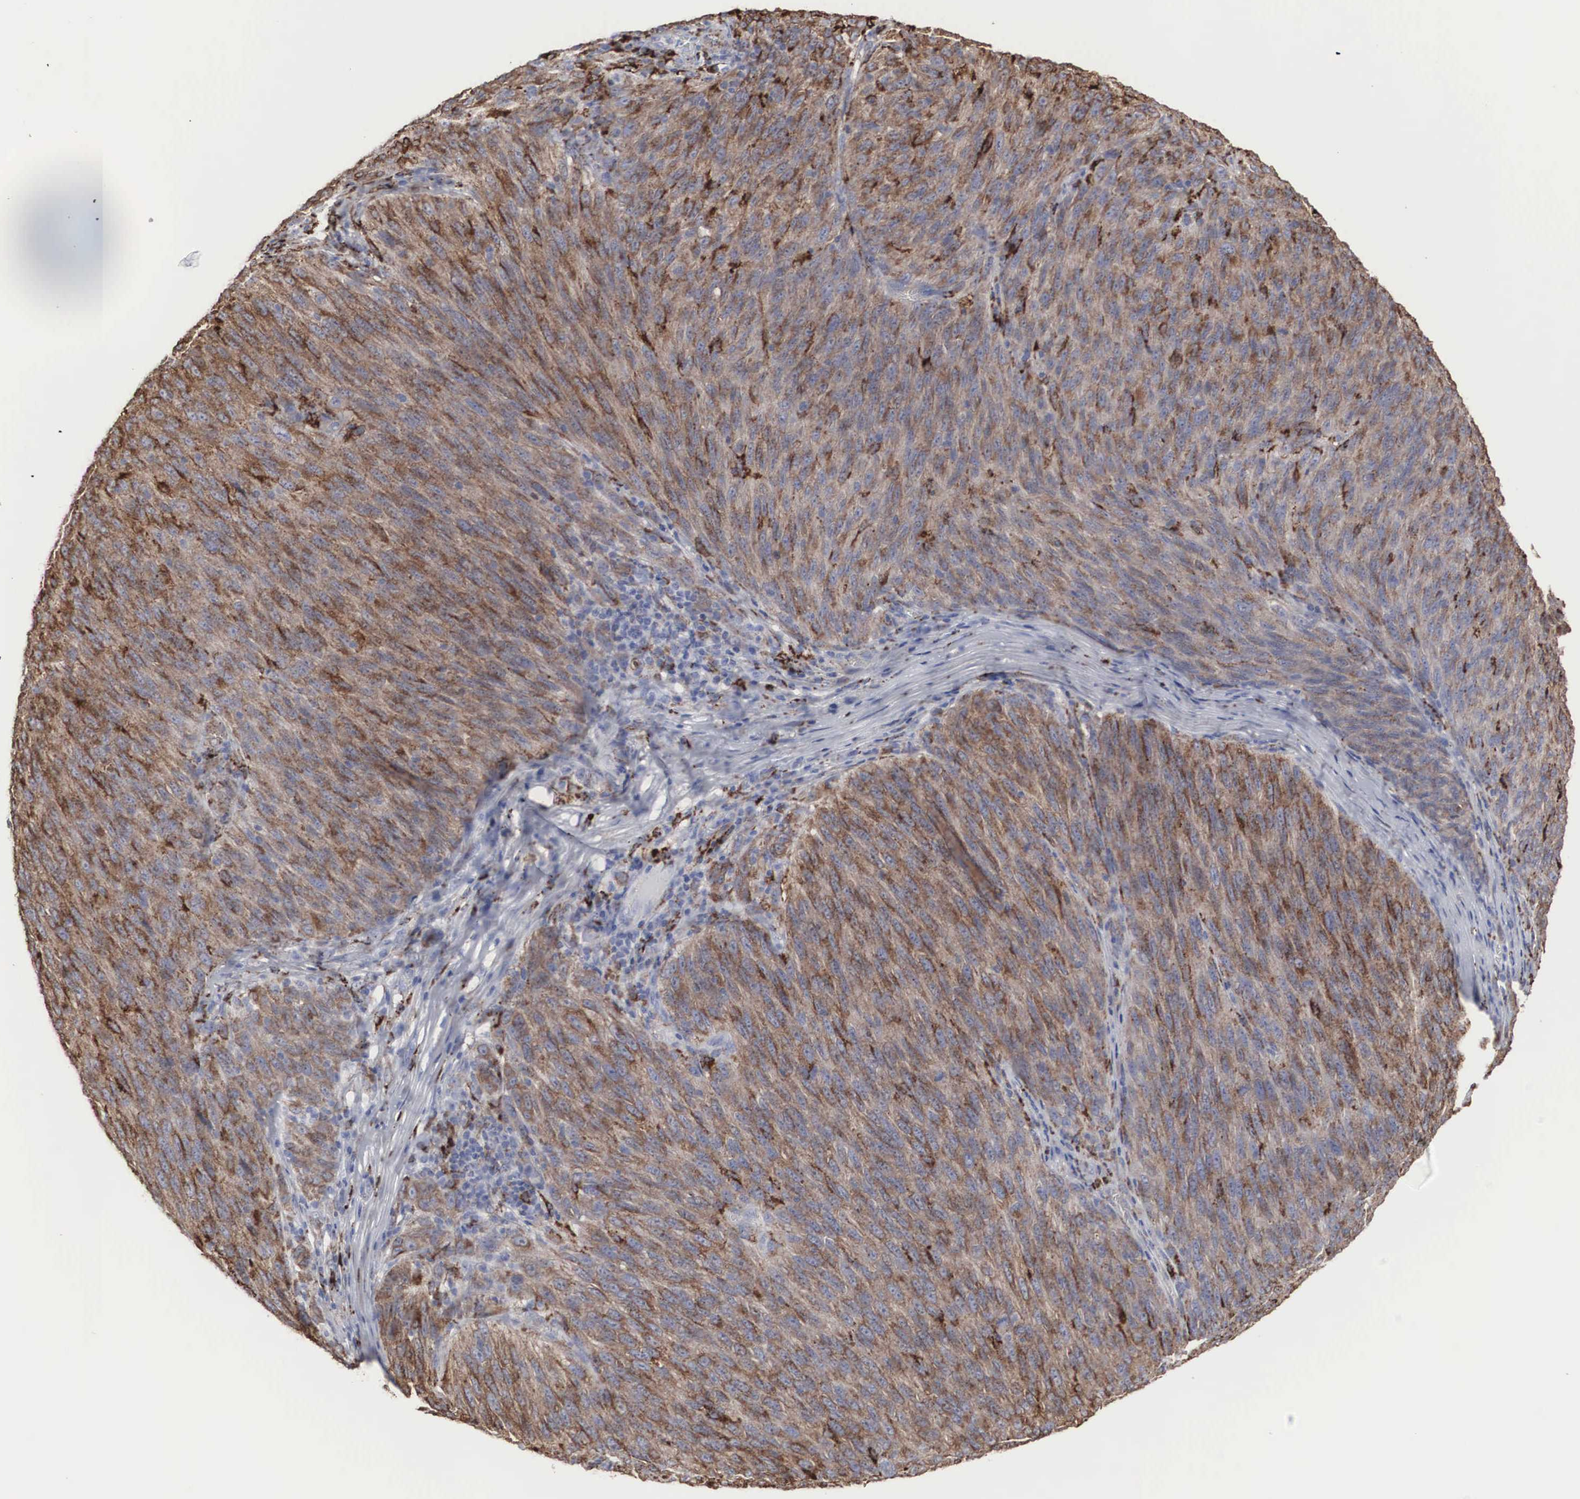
{"staining": {"intensity": "moderate", "quantity": ">75%", "location": "cytoplasmic/membranous"}, "tissue": "melanoma", "cell_type": "Tumor cells", "image_type": "cancer", "snomed": [{"axis": "morphology", "description": "Malignant melanoma, NOS"}, {"axis": "topography", "description": "Skin"}], "caption": "Human malignant melanoma stained with a brown dye reveals moderate cytoplasmic/membranous positive expression in approximately >75% of tumor cells.", "gene": "LGALS3BP", "patient": {"sex": "male", "age": 76}}